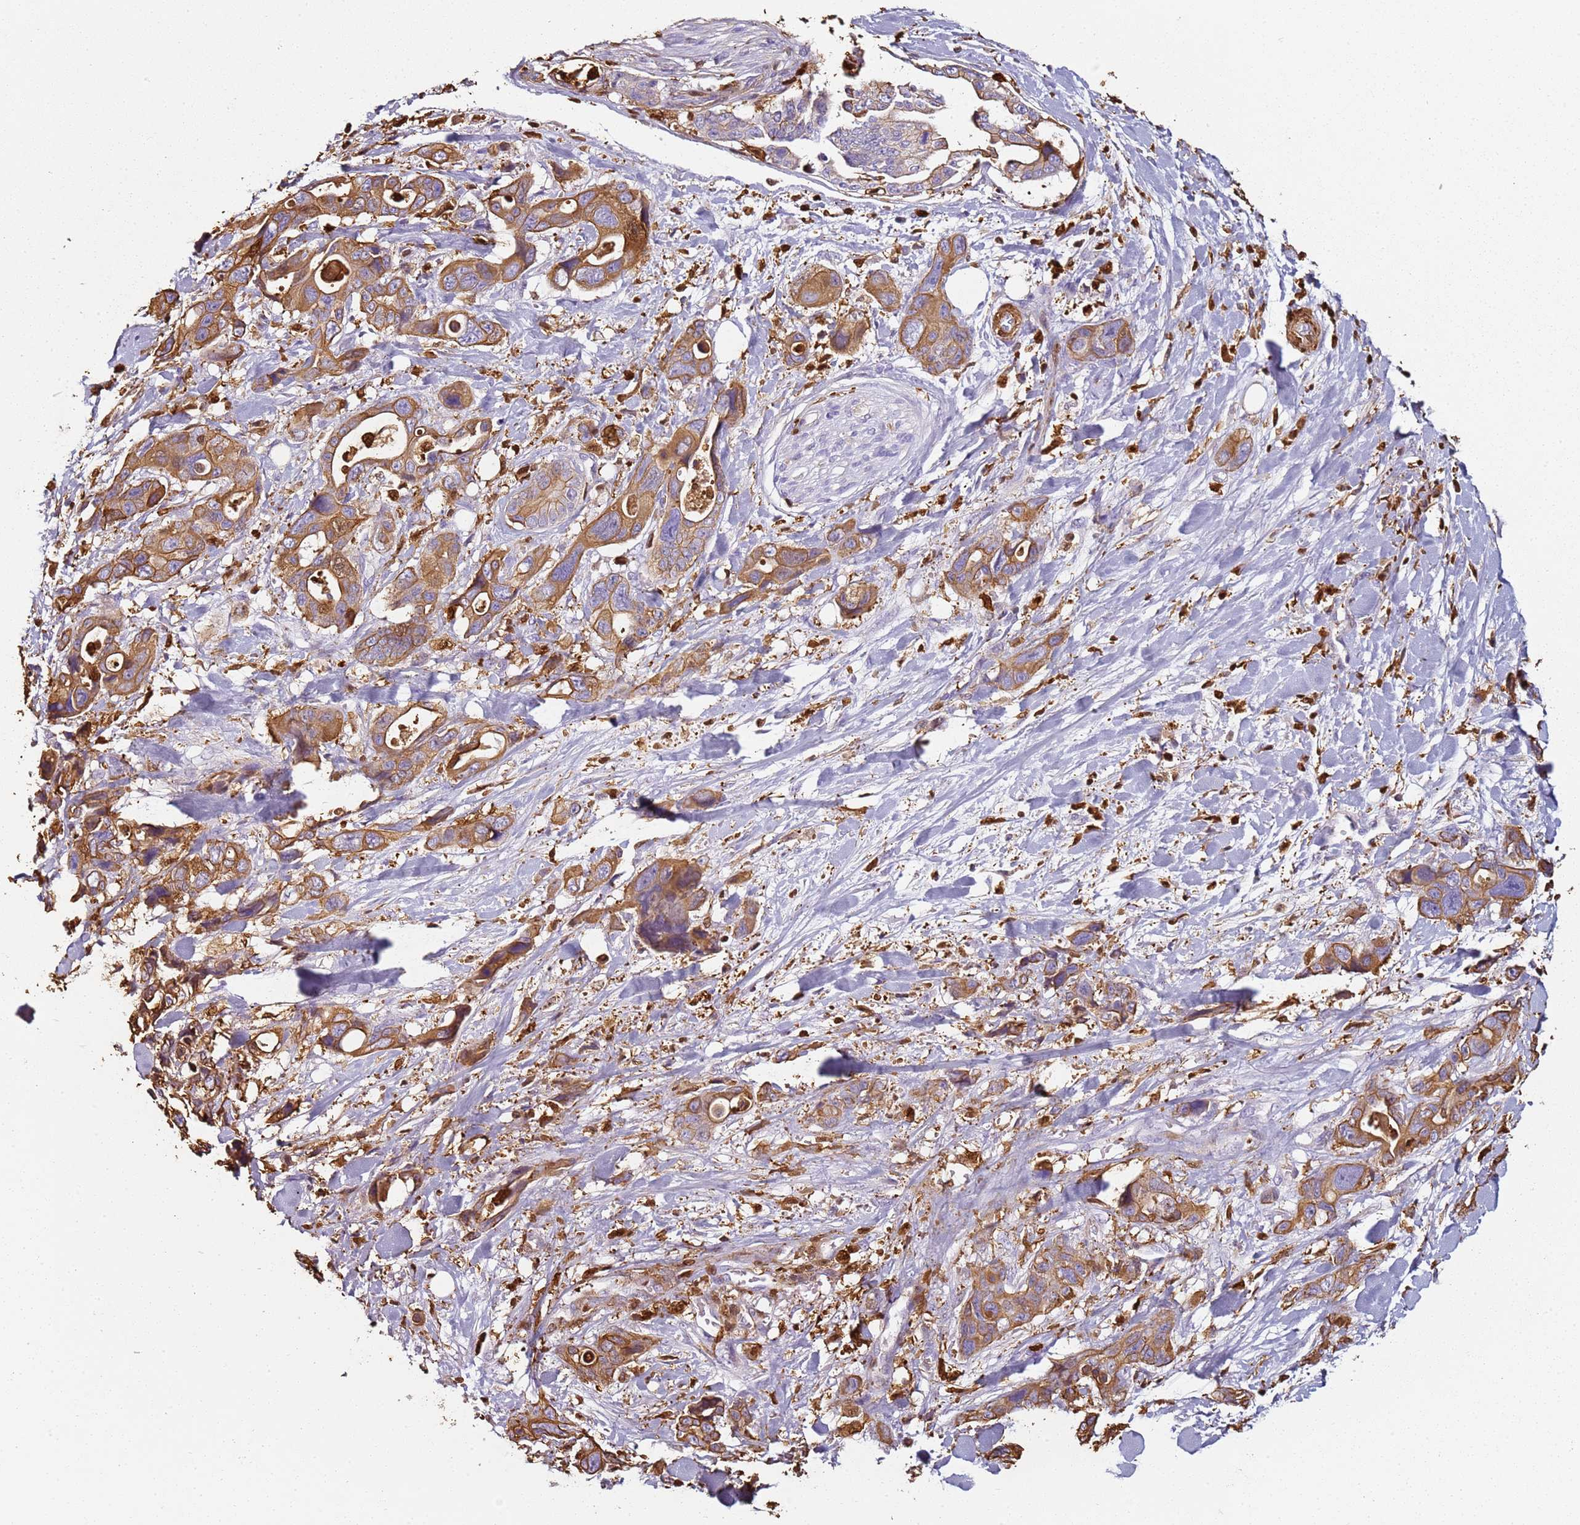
{"staining": {"intensity": "moderate", "quantity": ">75%", "location": "cytoplasmic/membranous"}, "tissue": "pancreatic cancer", "cell_type": "Tumor cells", "image_type": "cancer", "snomed": [{"axis": "morphology", "description": "Adenocarcinoma, NOS"}, {"axis": "topography", "description": "Pancreas"}], "caption": "The immunohistochemical stain labels moderate cytoplasmic/membranous positivity in tumor cells of pancreatic cancer tissue.", "gene": "S100A4", "patient": {"sex": "male", "age": 46}}